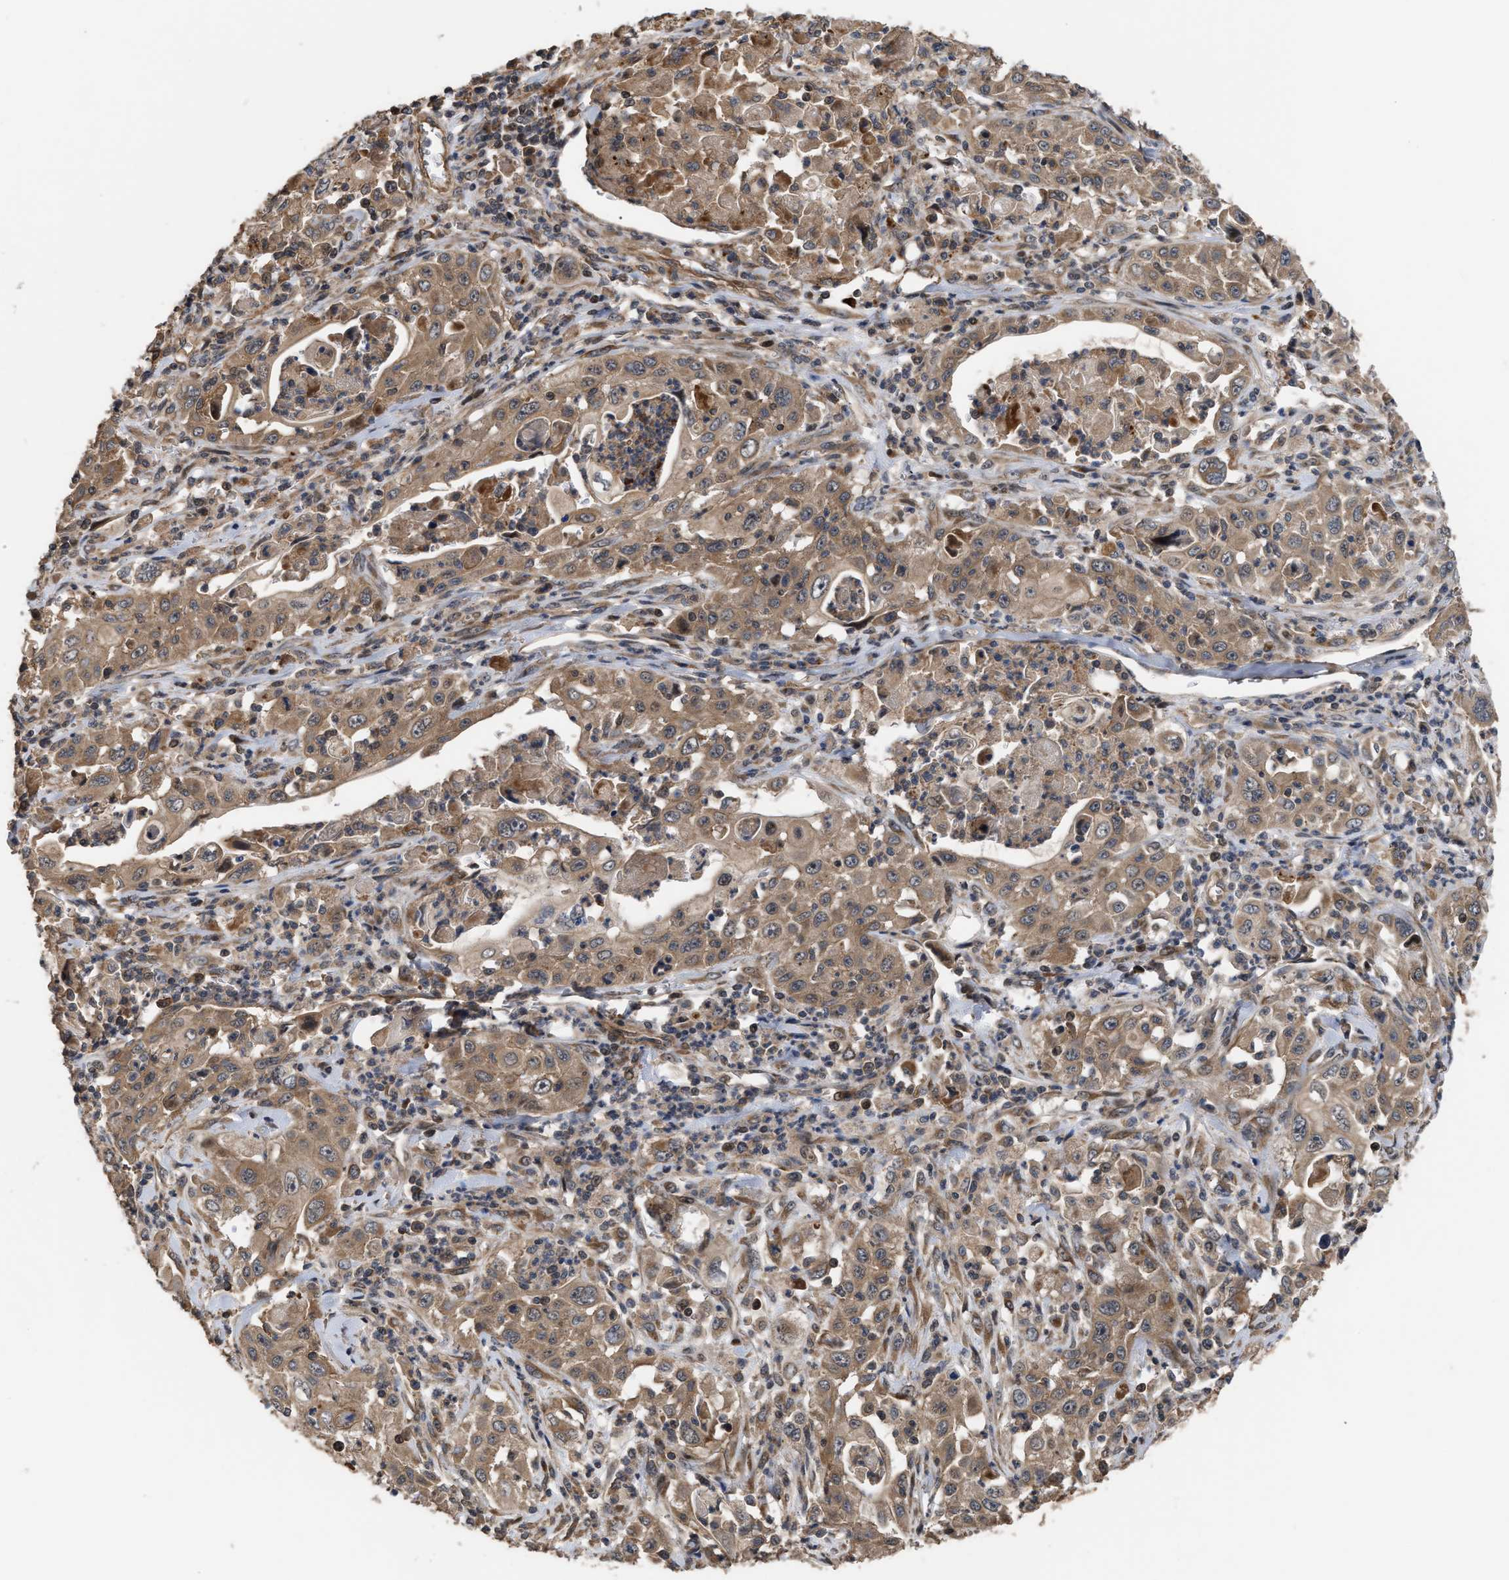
{"staining": {"intensity": "moderate", "quantity": ">75%", "location": "cytoplasmic/membranous"}, "tissue": "pancreatic cancer", "cell_type": "Tumor cells", "image_type": "cancer", "snomed": [{"axis": "morphology", "description": "Adenocarcinoma, NOS"}, {"axis": "topography", "description": "Pancreas"}], "caption": "Immunohistochemistry (IHC) micrograph of adenocarcinoma (pancreatic) stained for a protein (brown), which displays medium levels of moderate cytoplasmic/membranous positivity in about >75% of tumor cells.", "gene": "STAU1", "patient": {"sex": "male", "age": 70}}